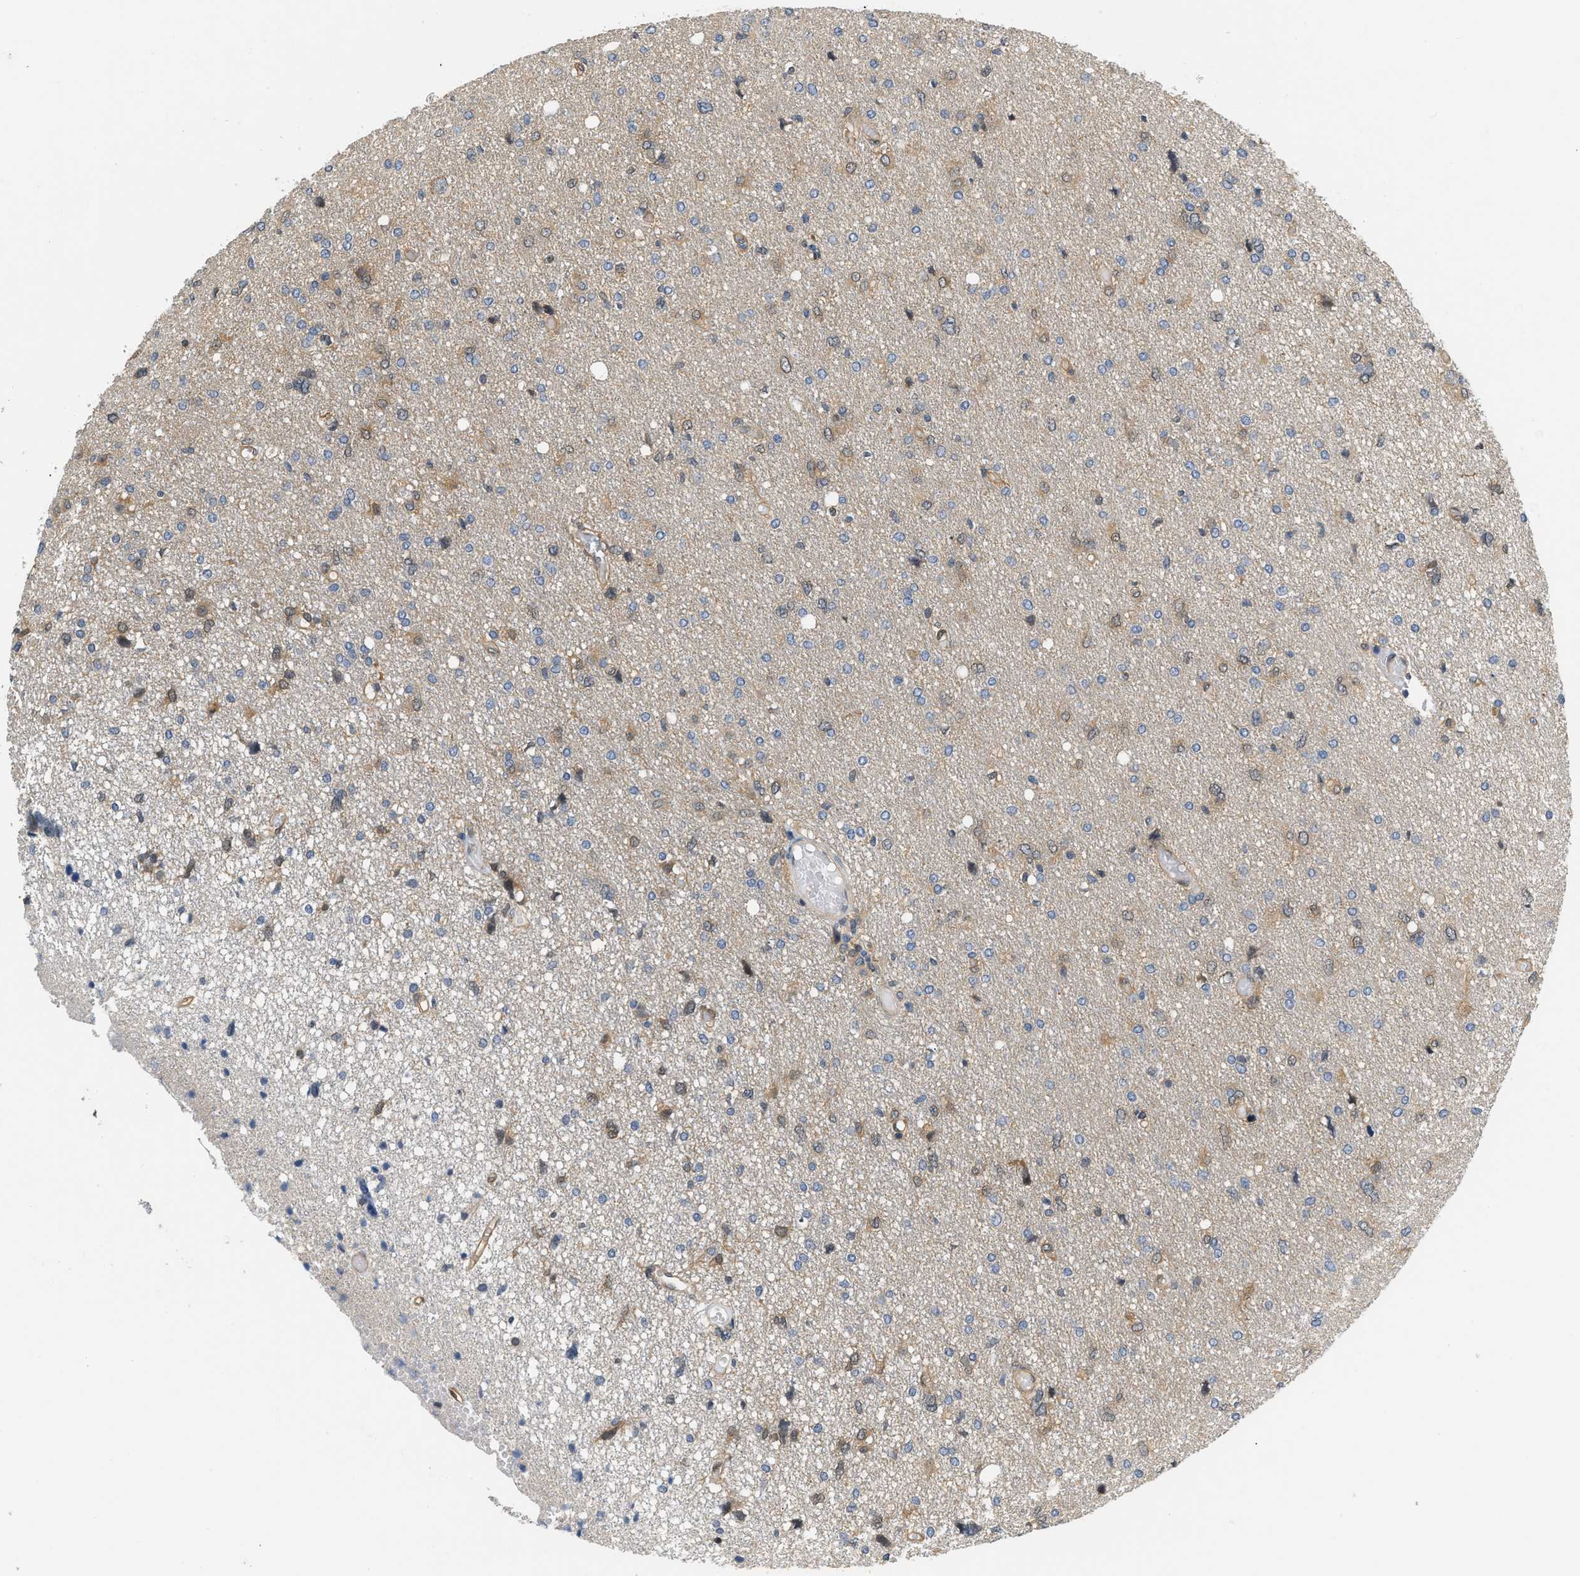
{"staining": {"intensity": "weak", "quantity": "25%-75%", "location": "cytoplasmic/membranous,nuclear"}, "tissue": "glioma", "cell_type": "Tumor cells", "image_type": "cancer", "snomed": [{"axis": "morphology", "description": "Glioma, malignant, High grade"}, {"axis": "topography", "description": "Brain"}], "caption": "Glioma stained for a protein shows weak cytoplasmic/membranous and nuclear positivity in tumor cells.", "gene": "EIF4EBP2", "patient": {"sex": "female", "age": 59}}